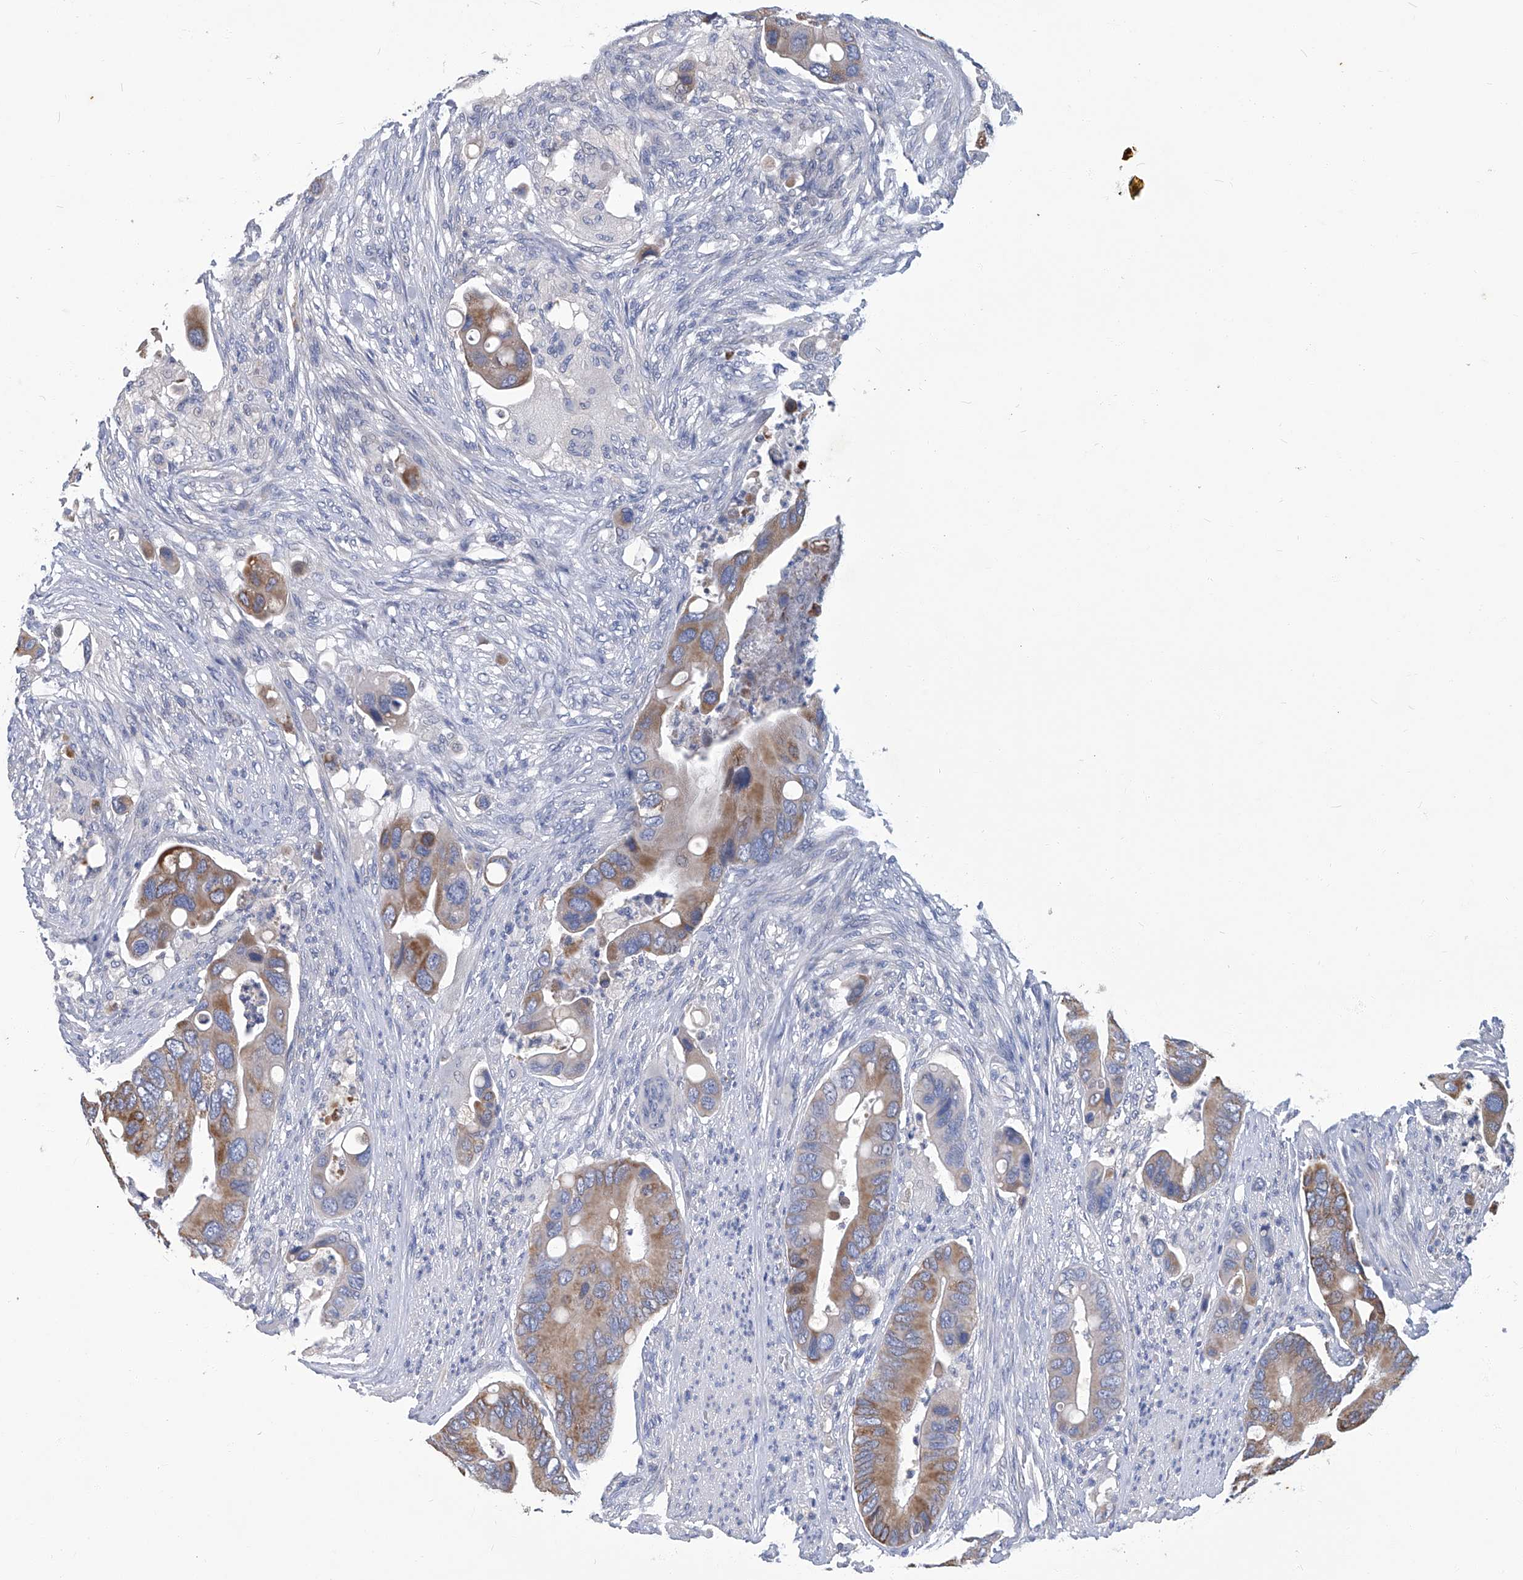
{"staining": {"intensity": "moderate", "quantity": ">75%", "location": "cytoplasmic/membranous"}, "tissue": "colorectal cancer", "cell_type": "Tumor cells", "image_type": "cancer", "snomed": [{"axis": "morphology", "description": "Adenocarcinoma, NOS"}, {"axis": "topography", "description": "Rectum"}], "caption": "Protein positivity by immunohistochemistry reveals moderate cytoplasmic/membranous expression in approximately >75% of tumor cells in colorectal adenocarcinoma. (brown staining indicates protein expression, while blue staining denotes nuclei).", "gene": "TGFBR1", "patient": {"sex": "female", "age": 57}}